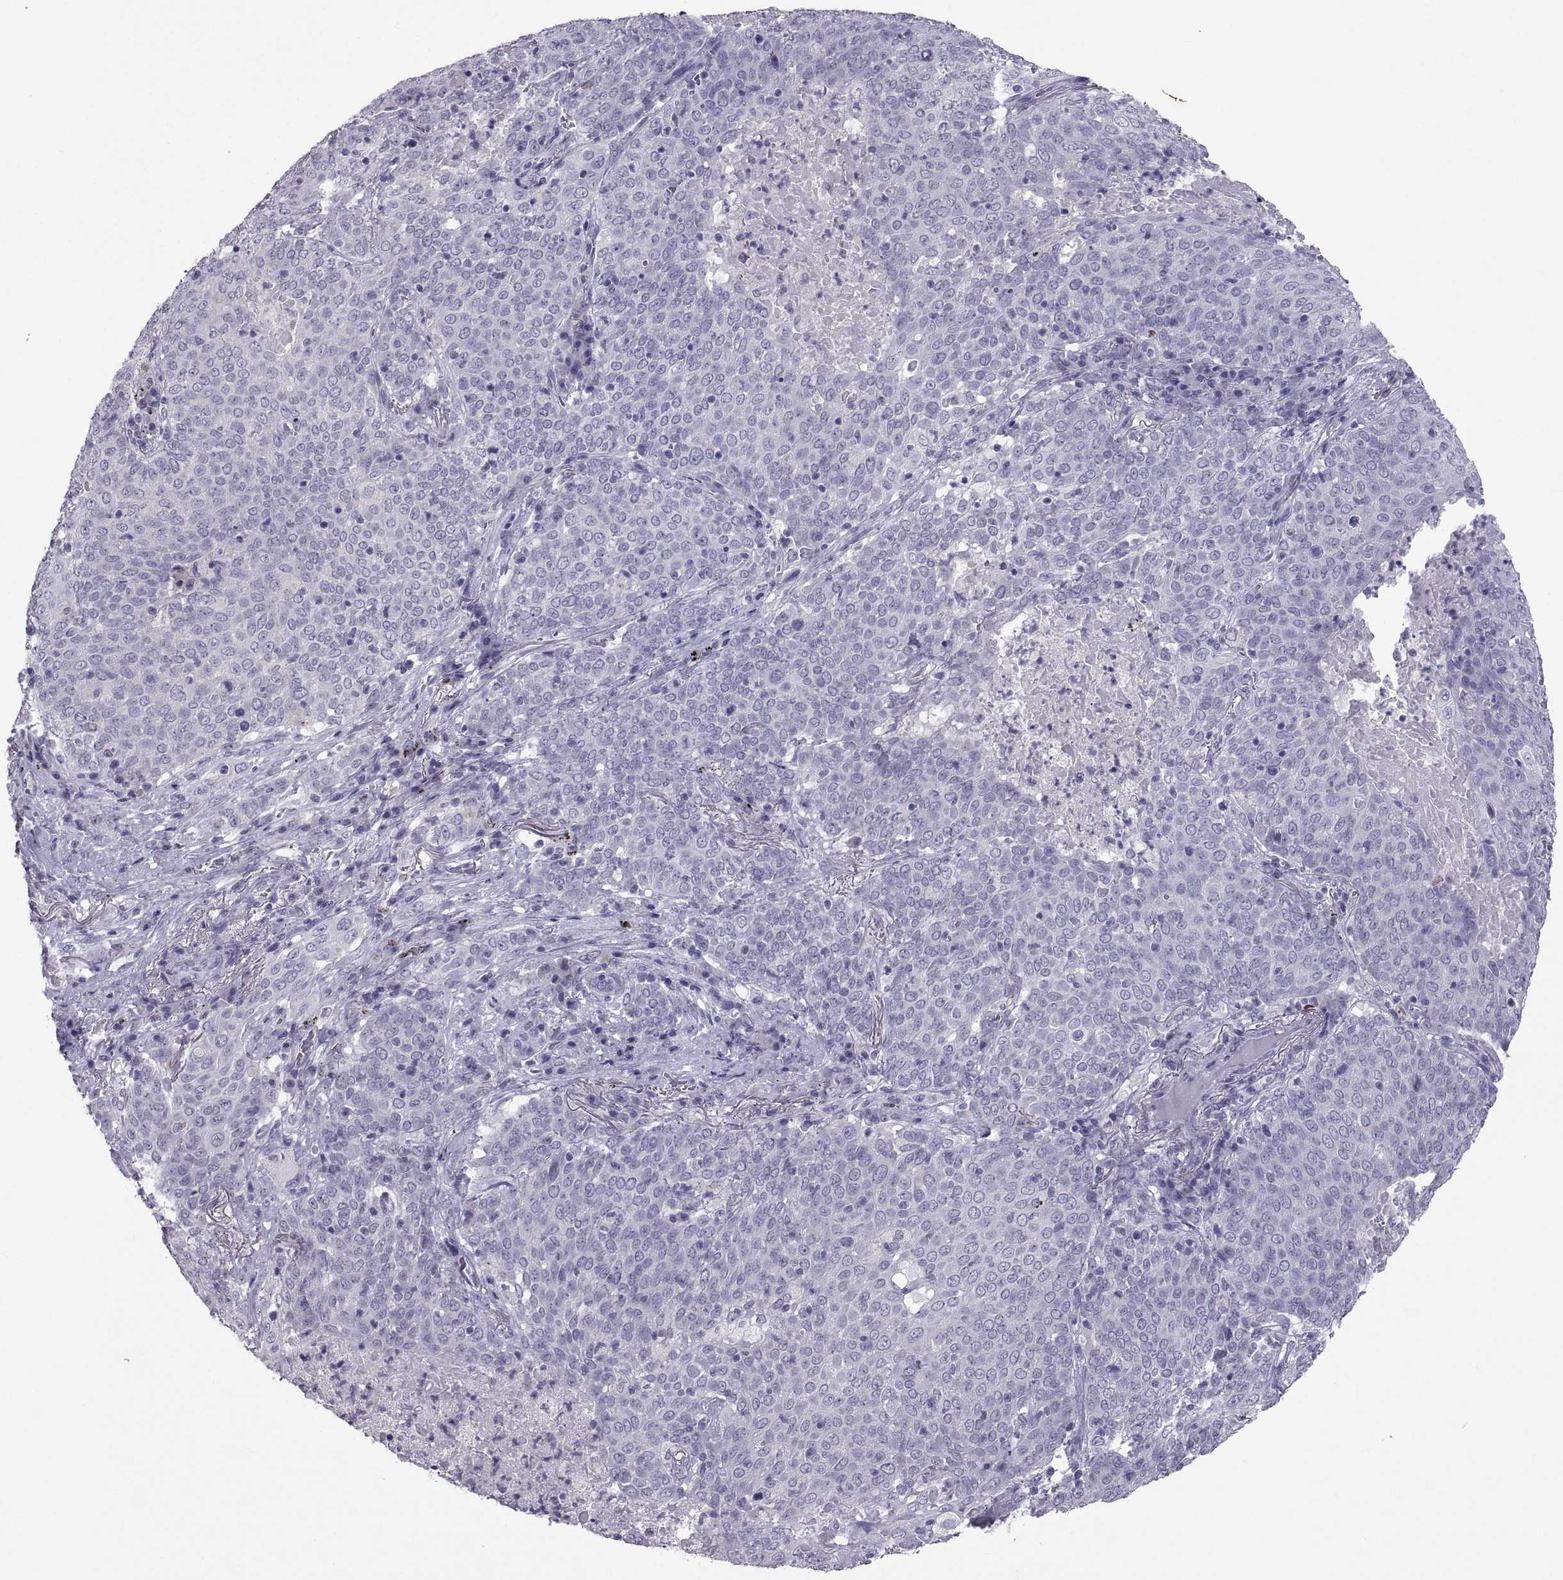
{"staining": {"intensity": "negative", "quantity": "none", "location": "none"}, "tissue": "lung cancer", "cell_type": "Tumor cells", "image_type": "cancer", "snomed": [{"axis": "morphology", "description": "Squamous cell carcinoma, NOS"}, {"axis": "topography", "description": "Lung"}], "caption": "A high-resolution histopathology image shows IHC staining of lung squamous cell carcinoma, which demonstrates no significant staining in tumor cells.", "gene": "SOX21", "patient": {"sex": "male", "age": 82}}